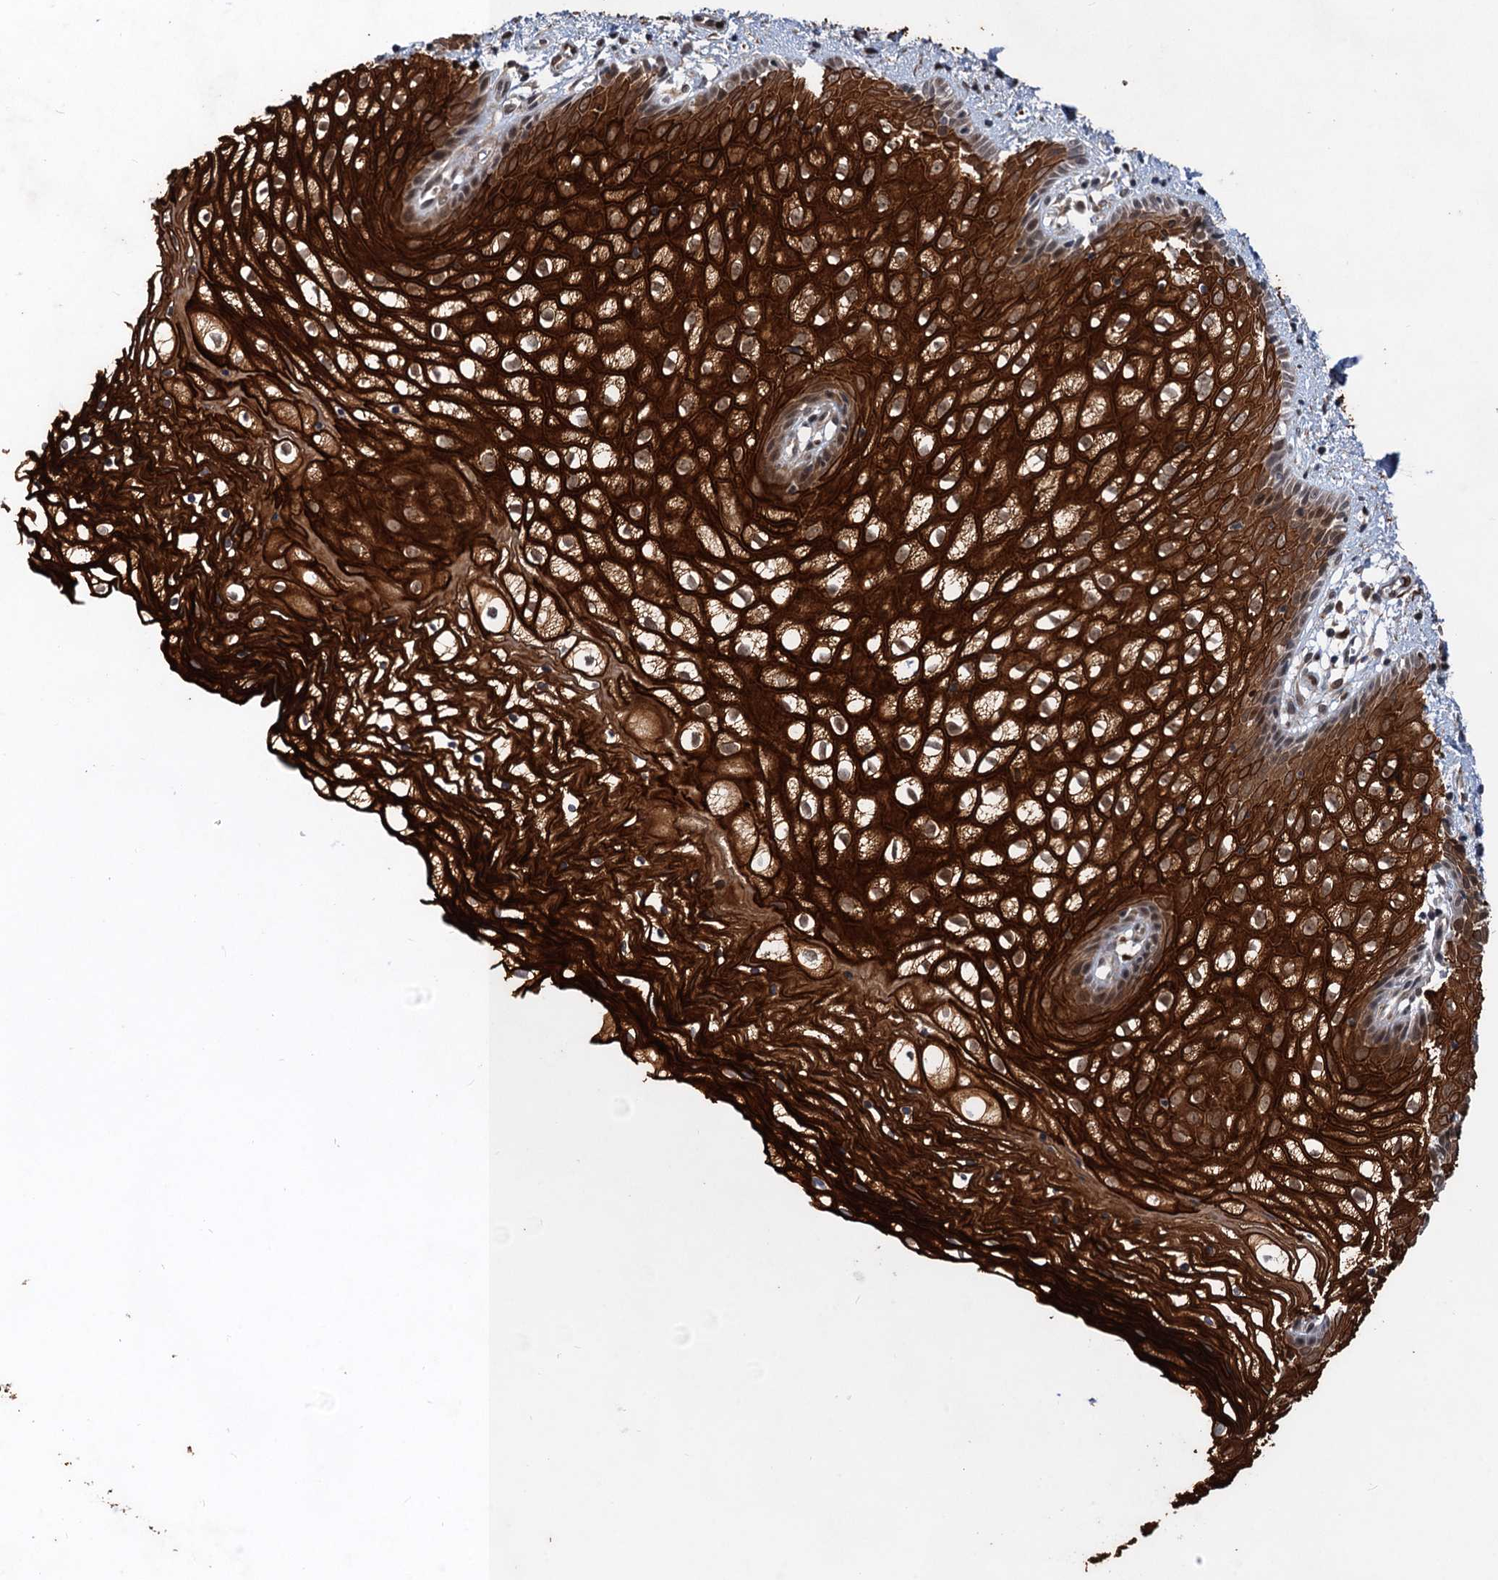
{"staining": {"intensity": "strong", "quantity": "25%-75%", "location": "cytoplasmic/membranous"}, "tissue": "vagina", "cell_type": "Squamous epithelial cells", "image_type": "normal", "snomed": [{"axis": "morphology", "description": "Normal tissue, NOS"}, {"axis": "topography", "description": "Vagina"}], "caption": "Vagina stained with a brown dye exhibits strong cytoplasmic/membranous positive staining in approximately 25%-75% of squamous epithelial cells.", "gene": "TTC31", "patient": {"sex": "female", "age": 34}}